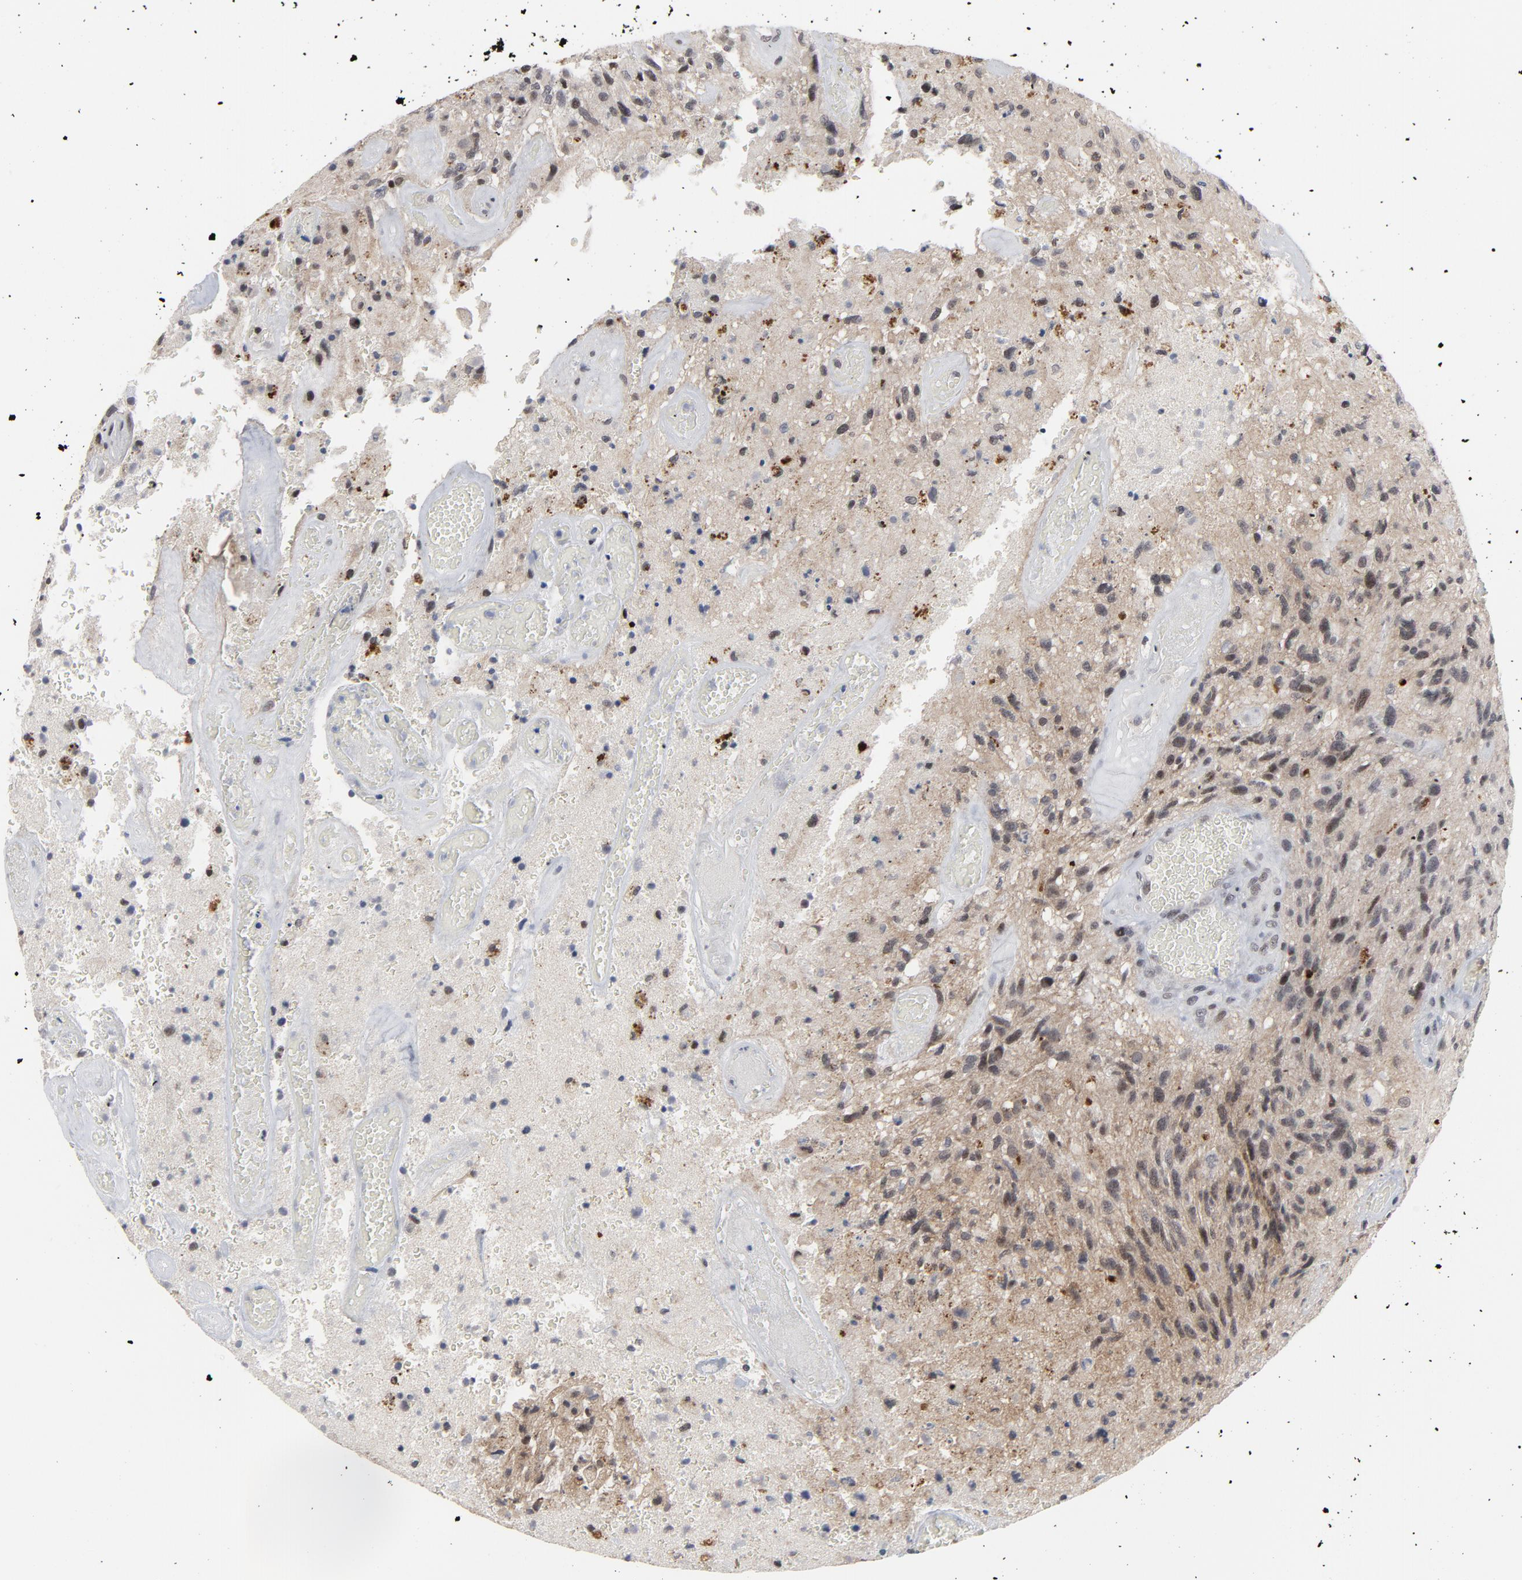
{"staining": {"intensity": "weak", "quantity": "25%-75%", "location": "nuclear"}, "tissue": "glioma", "cell_type": "Tumor cells", "image_type": "cancer", "snomed": [{"axis": "morphology", "description": "Normal tissue, NOS"}, {"axis": "morphology", "description": "Glioma, malignant, High grade"}, {"axis": "topography", "description": "Cerebral cortex"}], "caption": "The histopathology image reveals immunohistochemical staining of glioma. There is weak nuclear staining is seen in about 25%-75% of tumor cells.", "gene": "GABPA", "patient": {"sex": "male", "age": 75}}